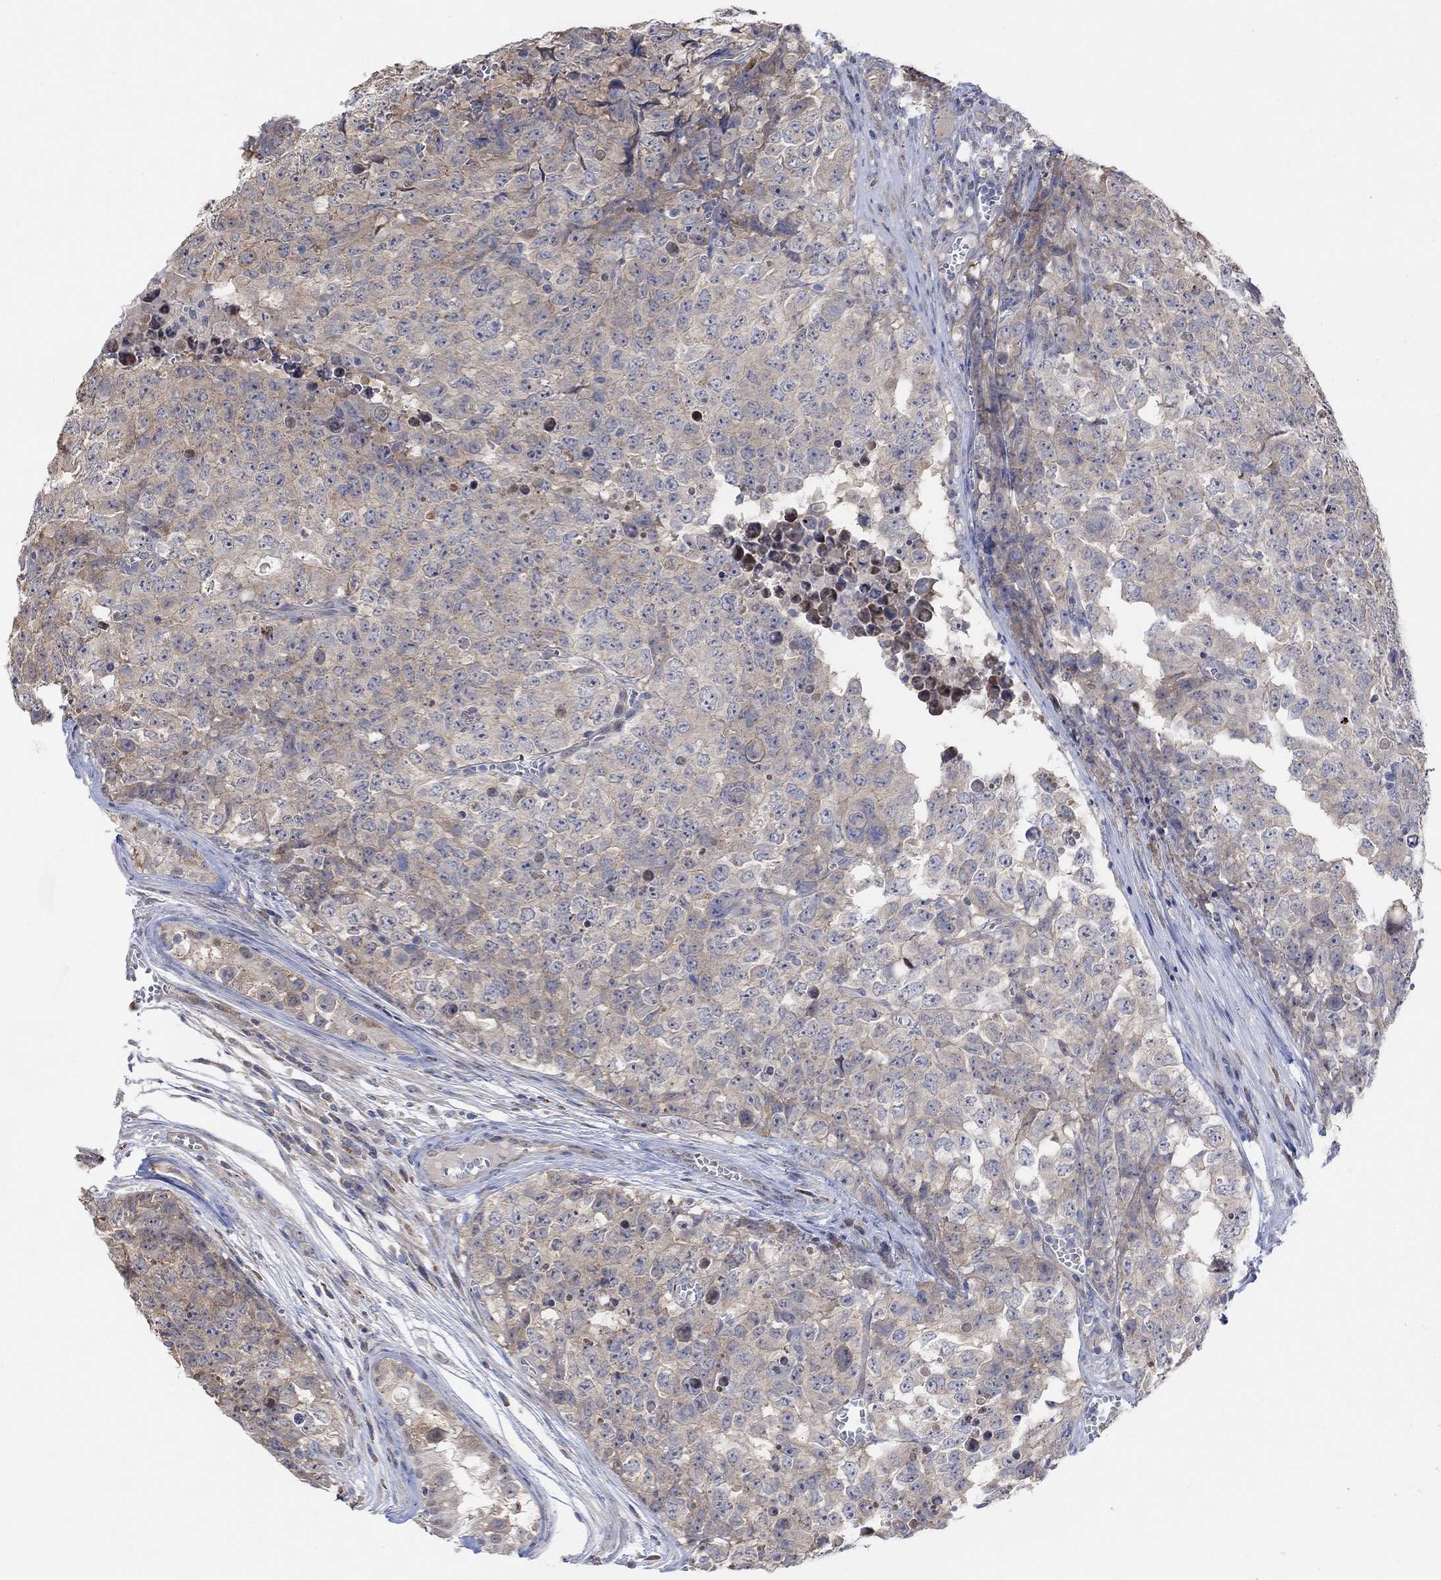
{"staining": {"intensity": "weak", "quantity": "25%-75%", "location": "cytoplasmic/membranous"}, "tissue": "testis cancer", "cell_type": "Tumor cells", "image_type": "cancer", "snomed": [{"axis": "morphology", "description": "Carcinoma, Embryonal, NOS"}, {"axis": "topography", "description": "Testis"}], "caption": "Weak cytoplasmic/membranous protein expression is appreciated in about 25%-75% of tumor cells in testis cancer.", "gene": "CNTF", "patient": {"sex": "male", "age": 23}}